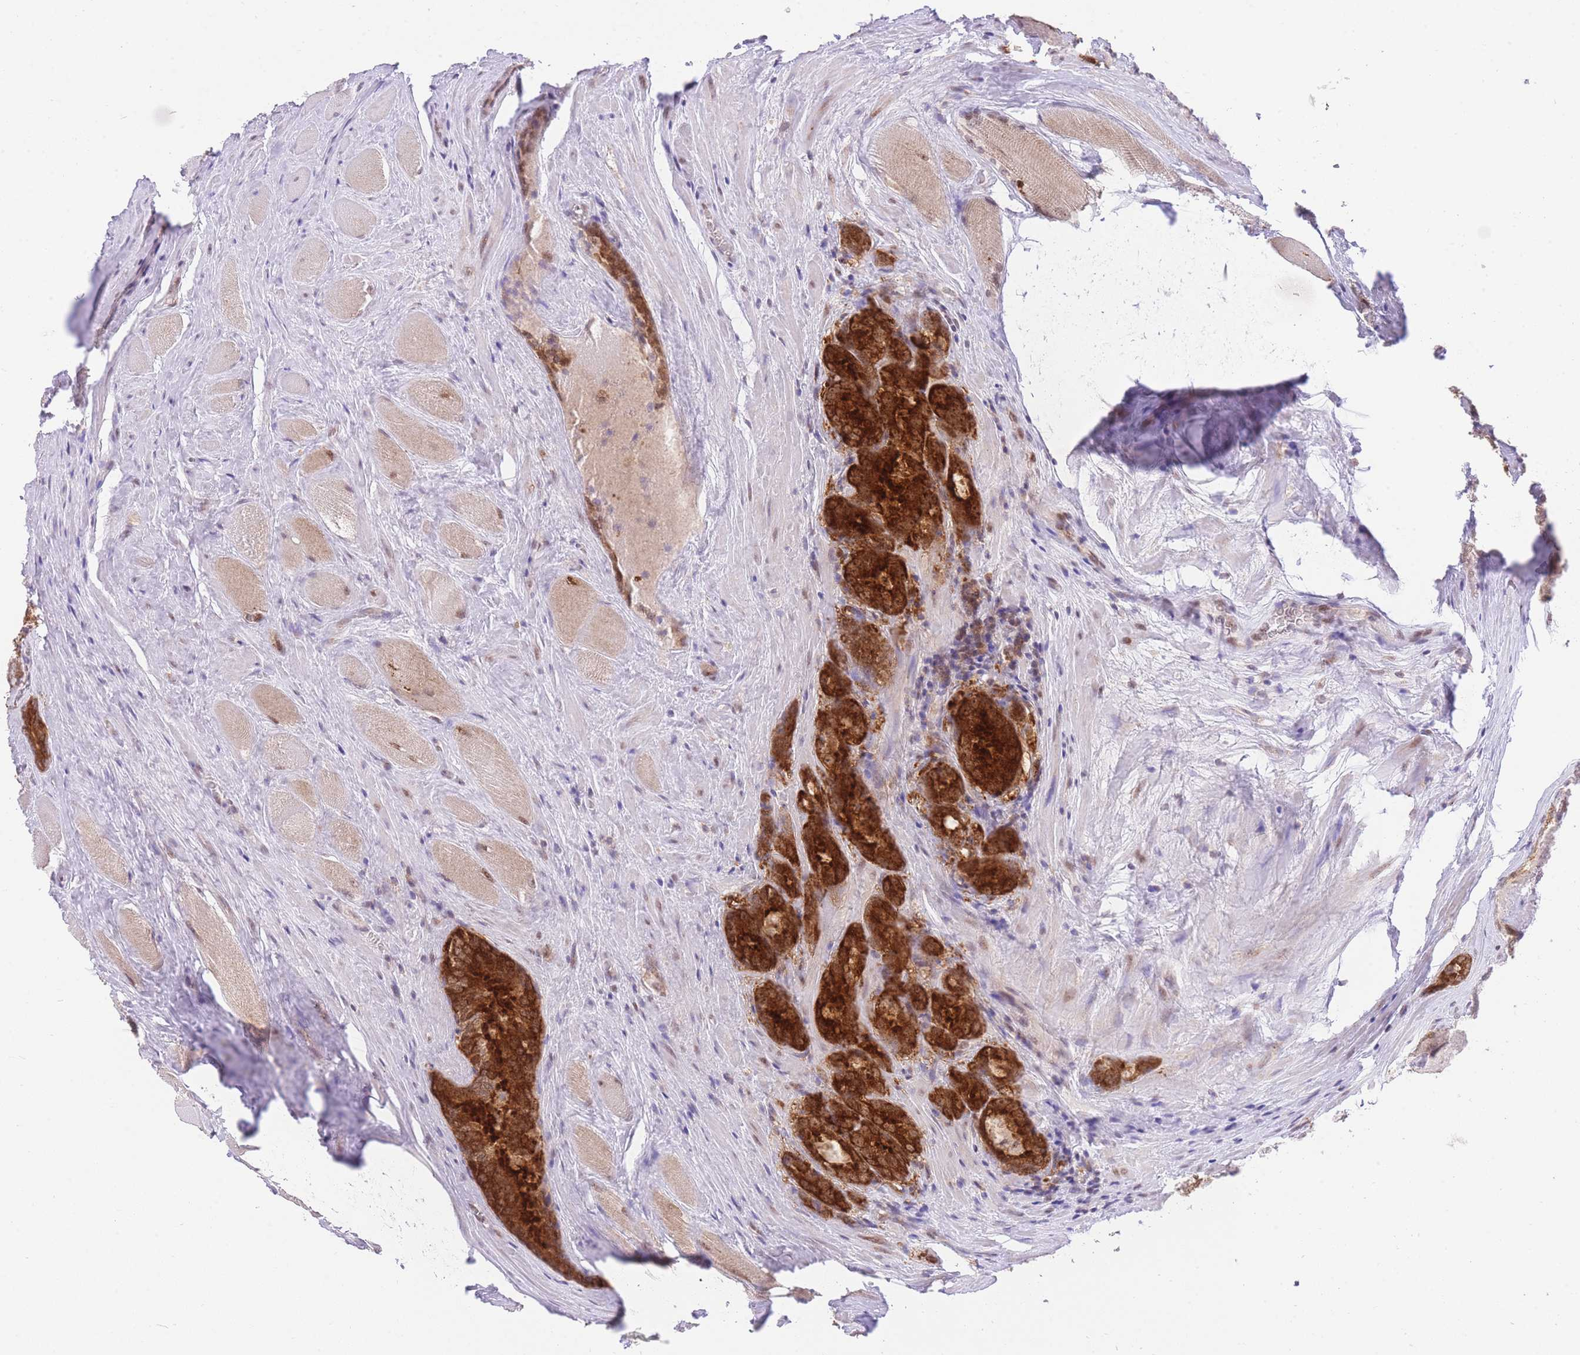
{"staining": {"intensity": "strong", "quantity": ">75%", "location": "cytoplasmic/membranous"}, "tissue": "prostate cancer", "cell_type": "Tumor cells", "image_type": "cancer", "snomed": [{"axis": "morphology", "description": "Adenocarcinoma, Low grade"}, {"axis": "topography", "description": "Prostate"}], "caption": "DAB immunohistochemical staining of adenocarcinoma (low-grade) (prostate) exhibits strong cytoplasmic/membranous protein positivity in about >75% of tumor cells.", "gene": "STK39", "patient": {"sex": "male", "age": 68}}